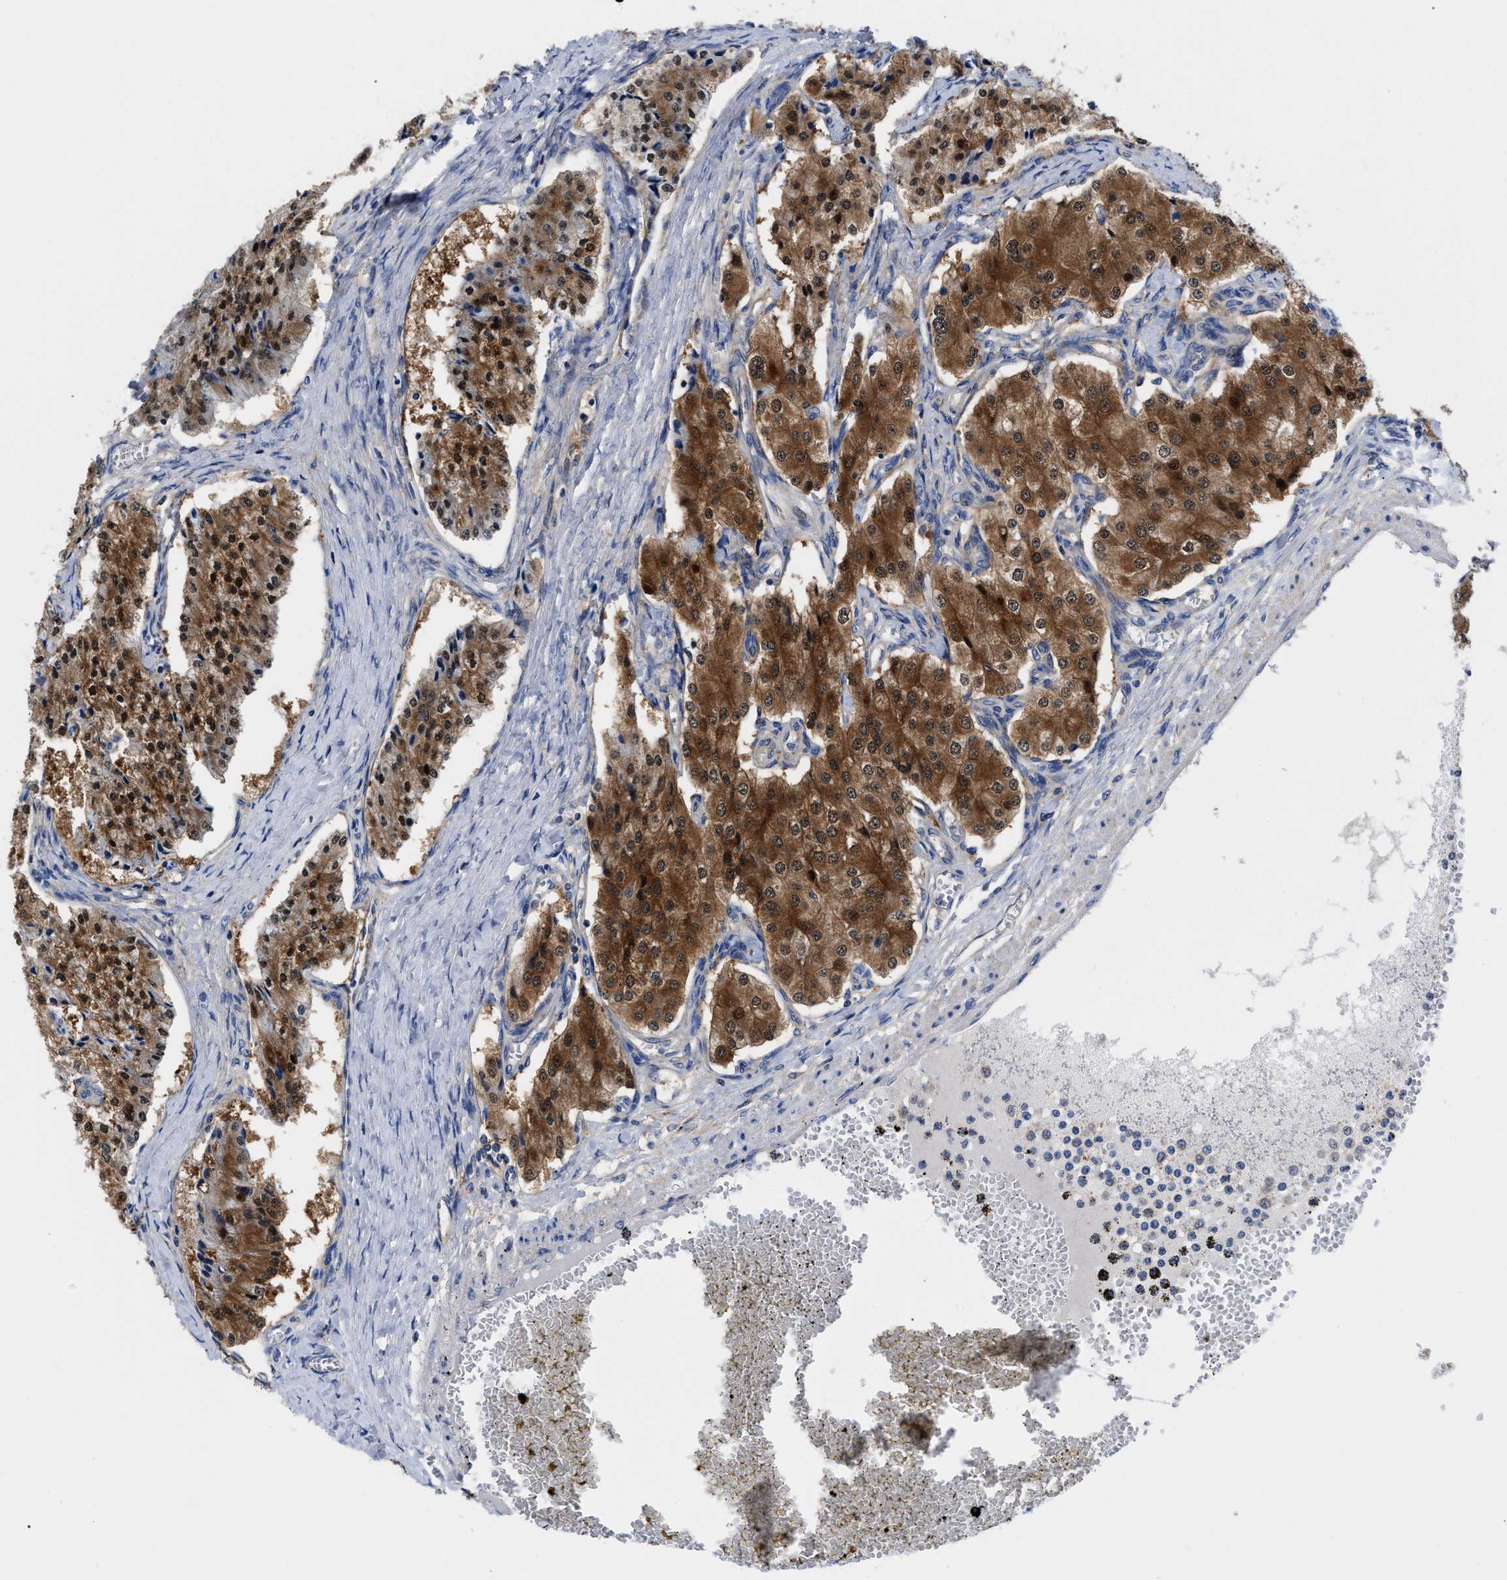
{"staining": {"intensity": "moderate", "quantity": ">75%", "location": "cytoplasmic/membranous,nuclear"}, "tissue": "carcinoid", "cell_type": "Tumor cells", "image_type": "cancer", "snomed": [{"axis": "morphology", "description": "Carcinoid, malignant, NOS"}, {"axis": "topography", "description": "Colon"}], "caption": "A photomicrograph showing moderate cytoplasmic/membranous and nuclear staining in about >75% of tumor cells in carcinoid, as visualized by brown immunohistochemical staining.", "gene": "RBKS", "patient": {"sex": "female", "age": 52}}